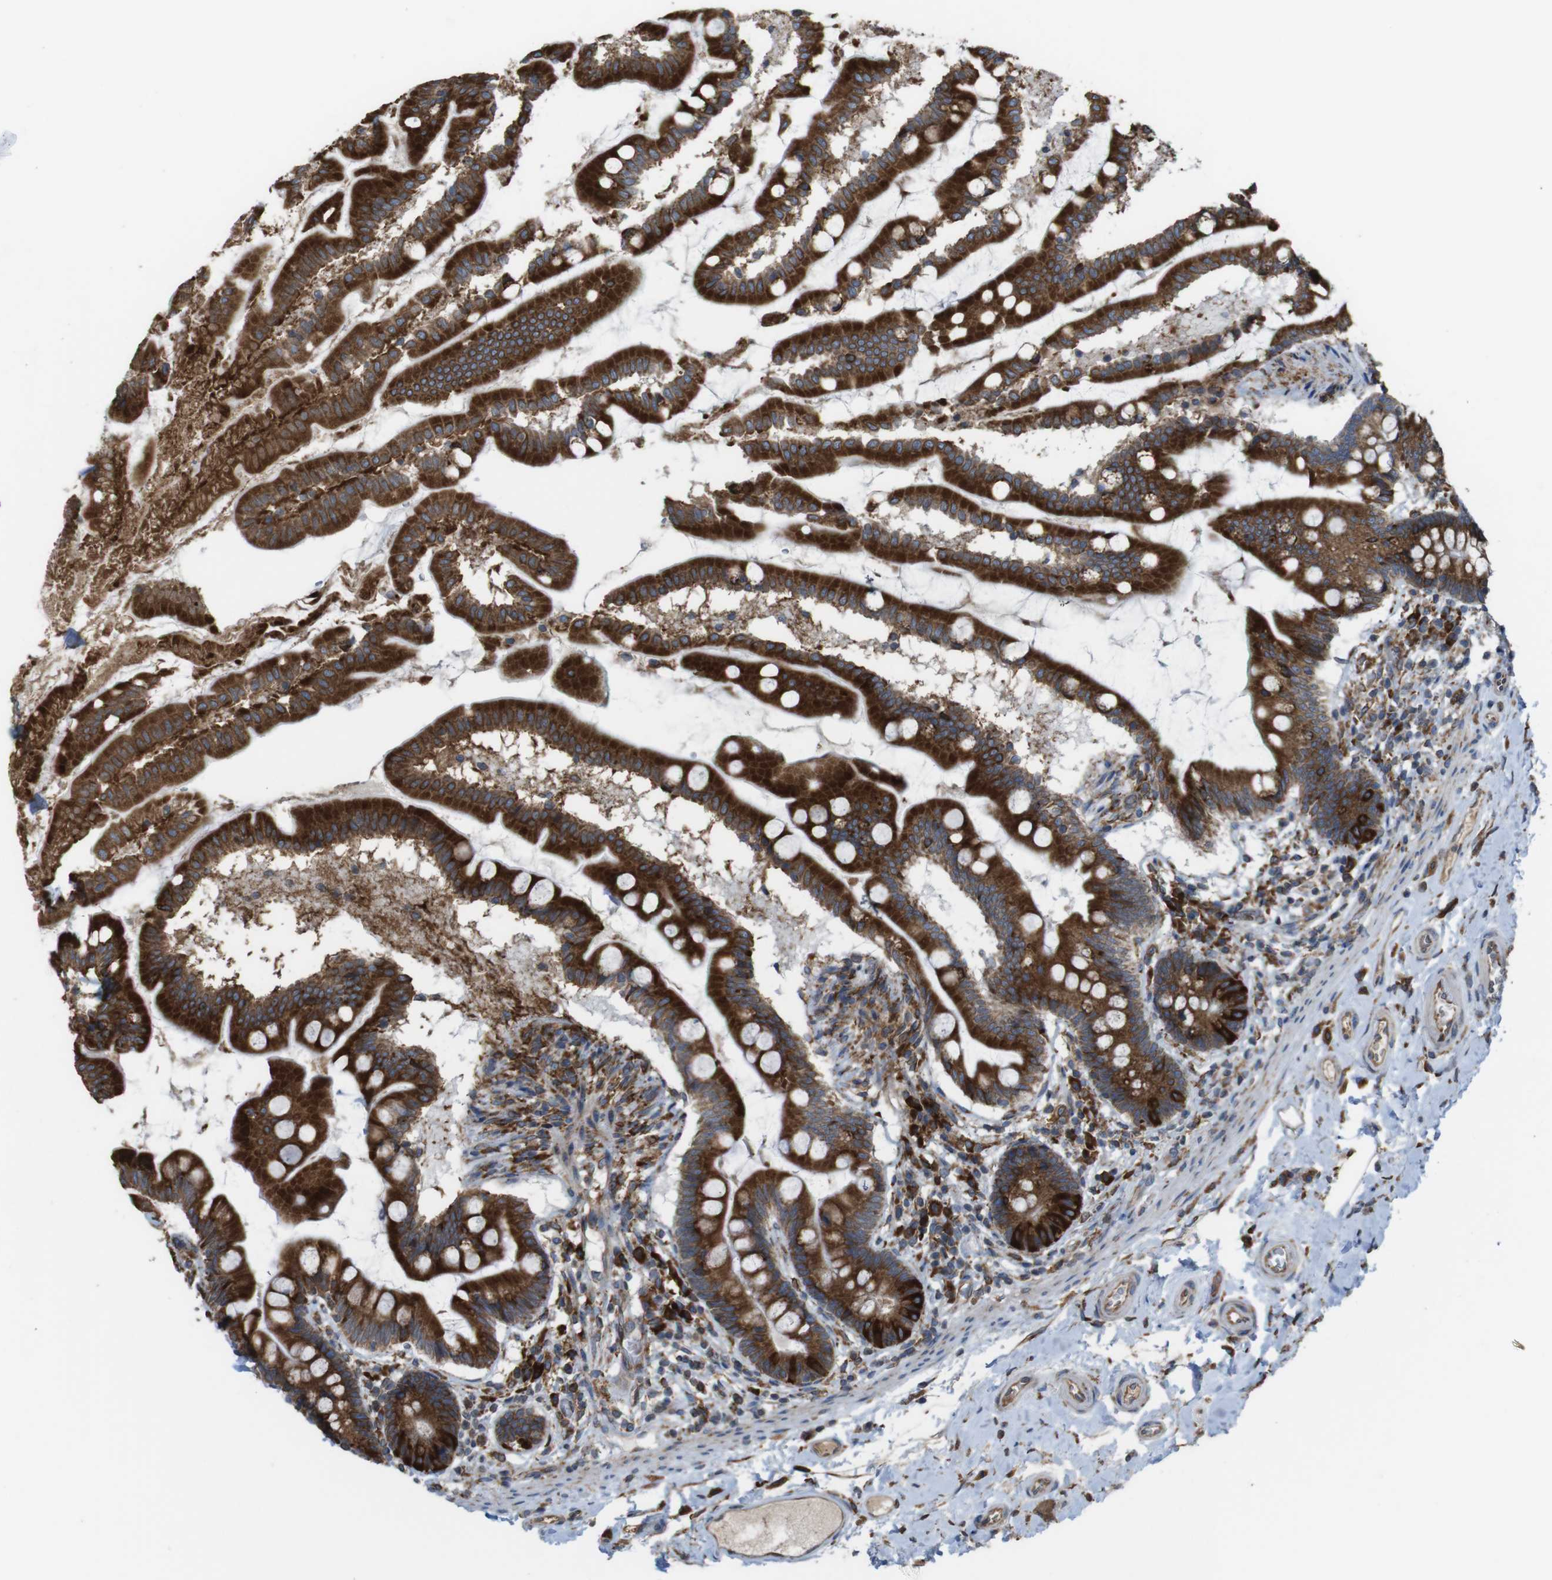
{"staining": {"intensity": "strong", "quantity": ">75%", "location": "cytoplasmic/membranous"}, "tissue": "small intestine", "cell_type": "Glandular cells", "image_type": "normal", "snomed": [{"axis": "morphology", "description": "Normal tissue, NOS"}, {"axis": "topography", "description": "Small intestine"}], "caption": "Immunohistochemistry (IHC) of benign small intestine exhibits high levels of strong cytoplasmic/membranous positivity in about >75% of glandular cells.", "gene": "UGGT1", "patient": {"sex": "female", "age": 56}}